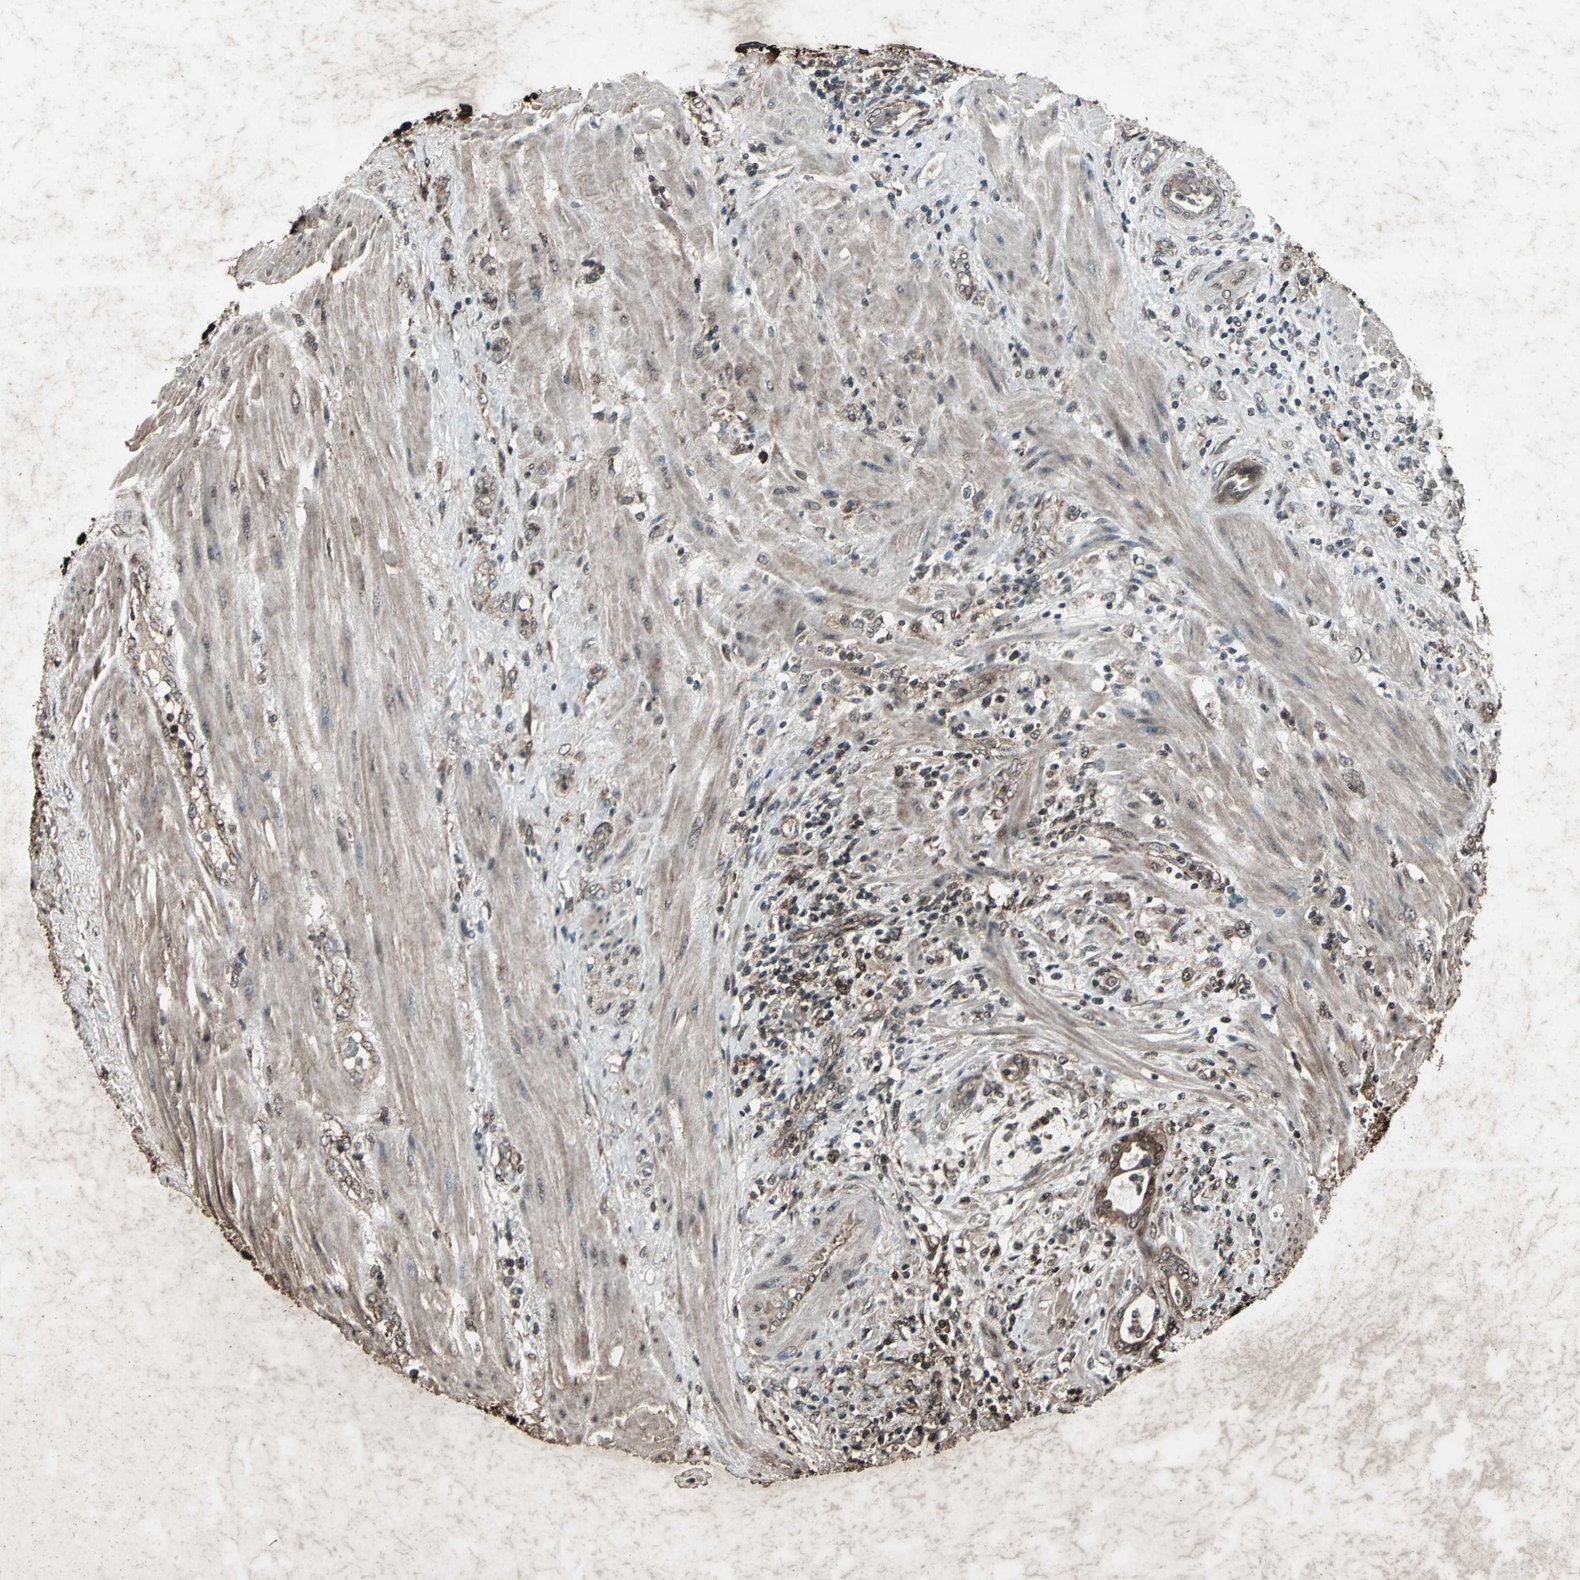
{"staining": {"intensity": "moderate", "quantity": "25%-75%", "location": "cytoplasmic/membranous"}, "tissue": "pancreatic cancer", "cell_type": "Tumor cells", "image_type": "cancer", "snomed": [{"axis": "morphology", "description": "Adenocarcinoma, NOS"}, {"axis": "topography", "description": "Pancreas"}], "caption": "The immunohistochemical stain shows moderate cytoplasmic/membranous staining in tumor cells of pancreatic cancer (adenocarcinoma) tissue.", "gene": "SEPTIN4", "patient": {"sex": "female", "age": 64}}